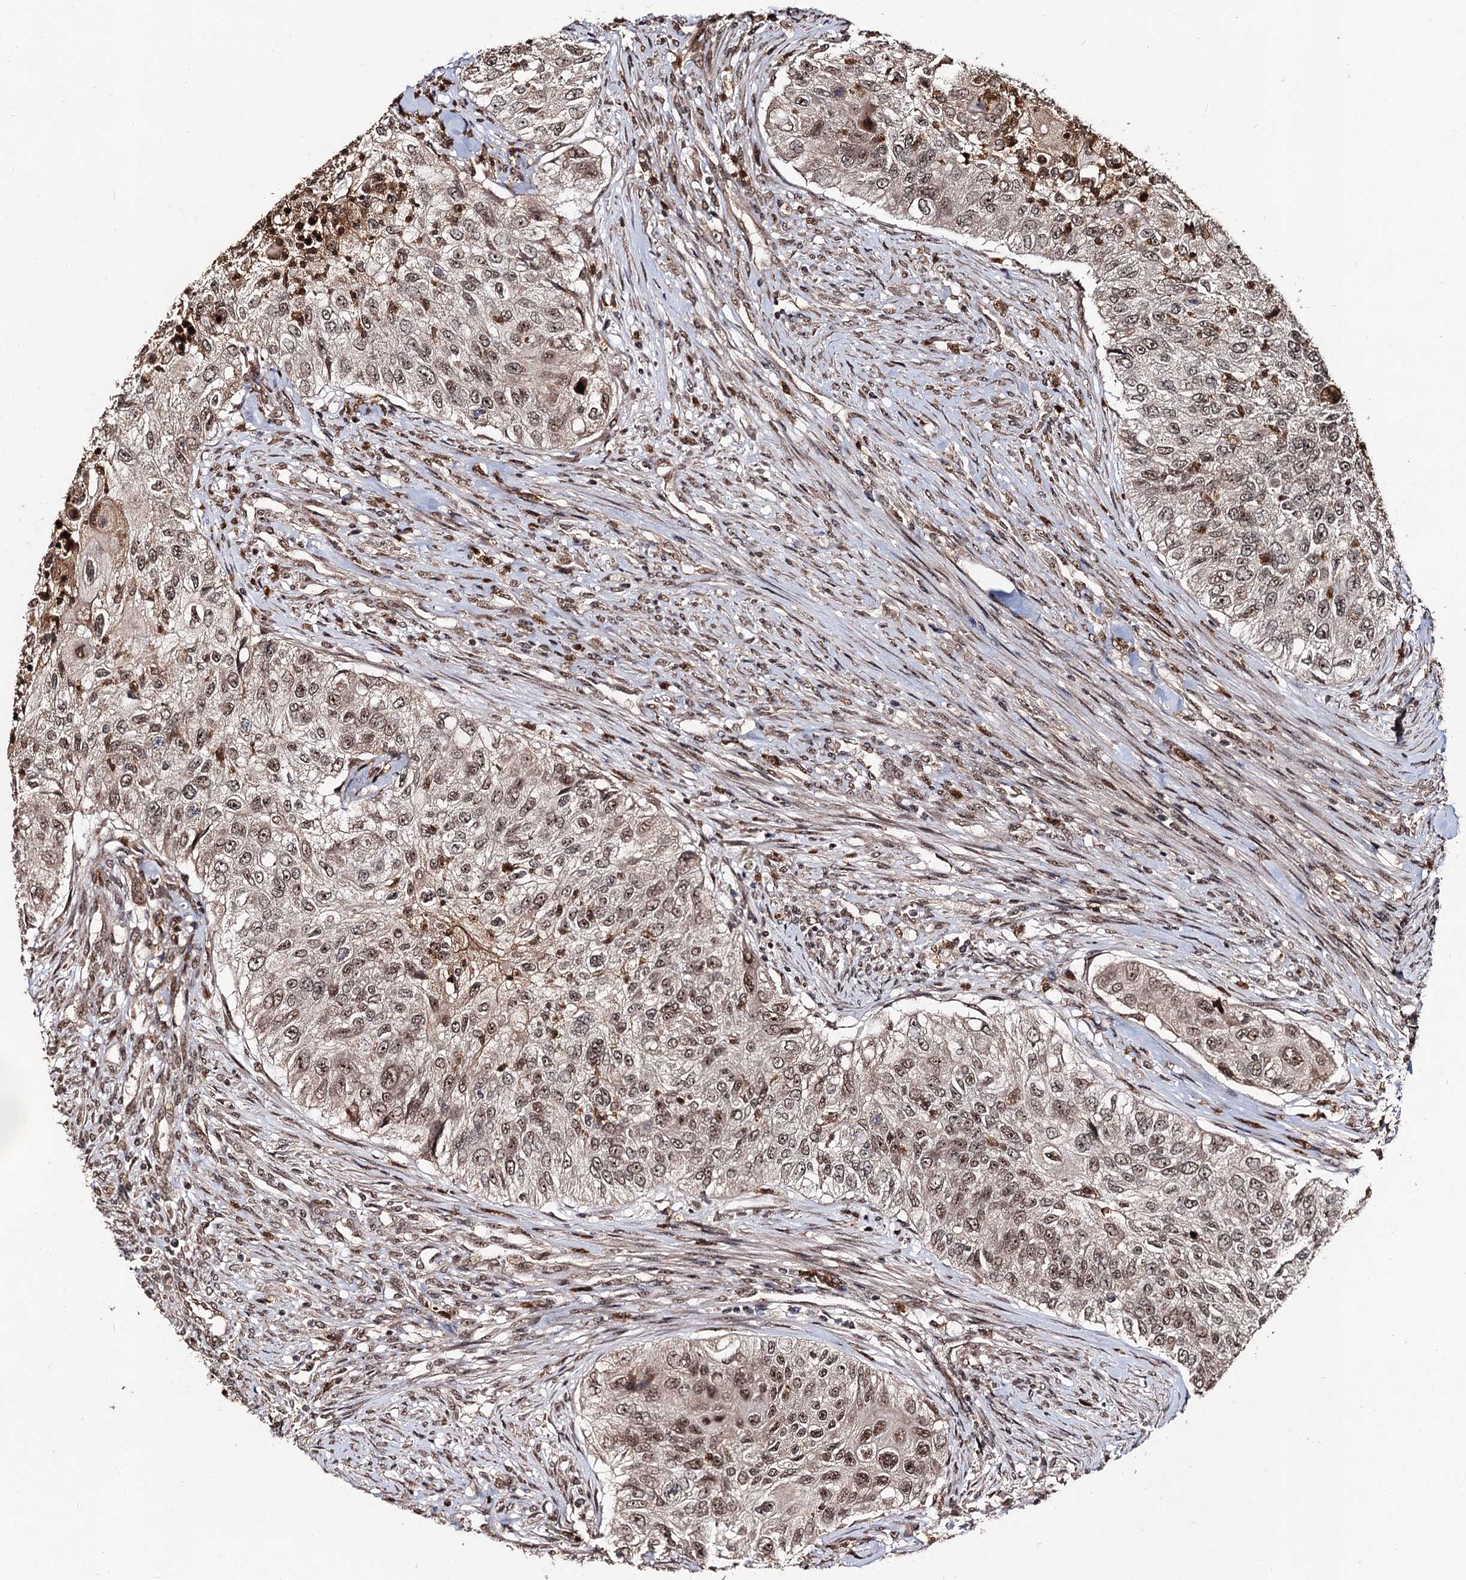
{"staining": {"intensity": "moderate", "quantity": ">75%", "location": "nuclear"}, "tissue": "urothelial cancer", "cell_type": "Tumor cells", "image_type": "cancer", "snomed": [{"axis": "morphology", "description": "Urothelial carcinoma, High grade"}, {"axis": "topography", "description": "Urinary bladder"}], "caption": "IHC micrograph of human high-grade urothelial carcinoma stained for a protein (brown), which displays medium levels of moderate nuclear expression in about >75% of tumor cells.", "gene": "SFSWAP", "patient": {"sex": "female", "age": 60}}